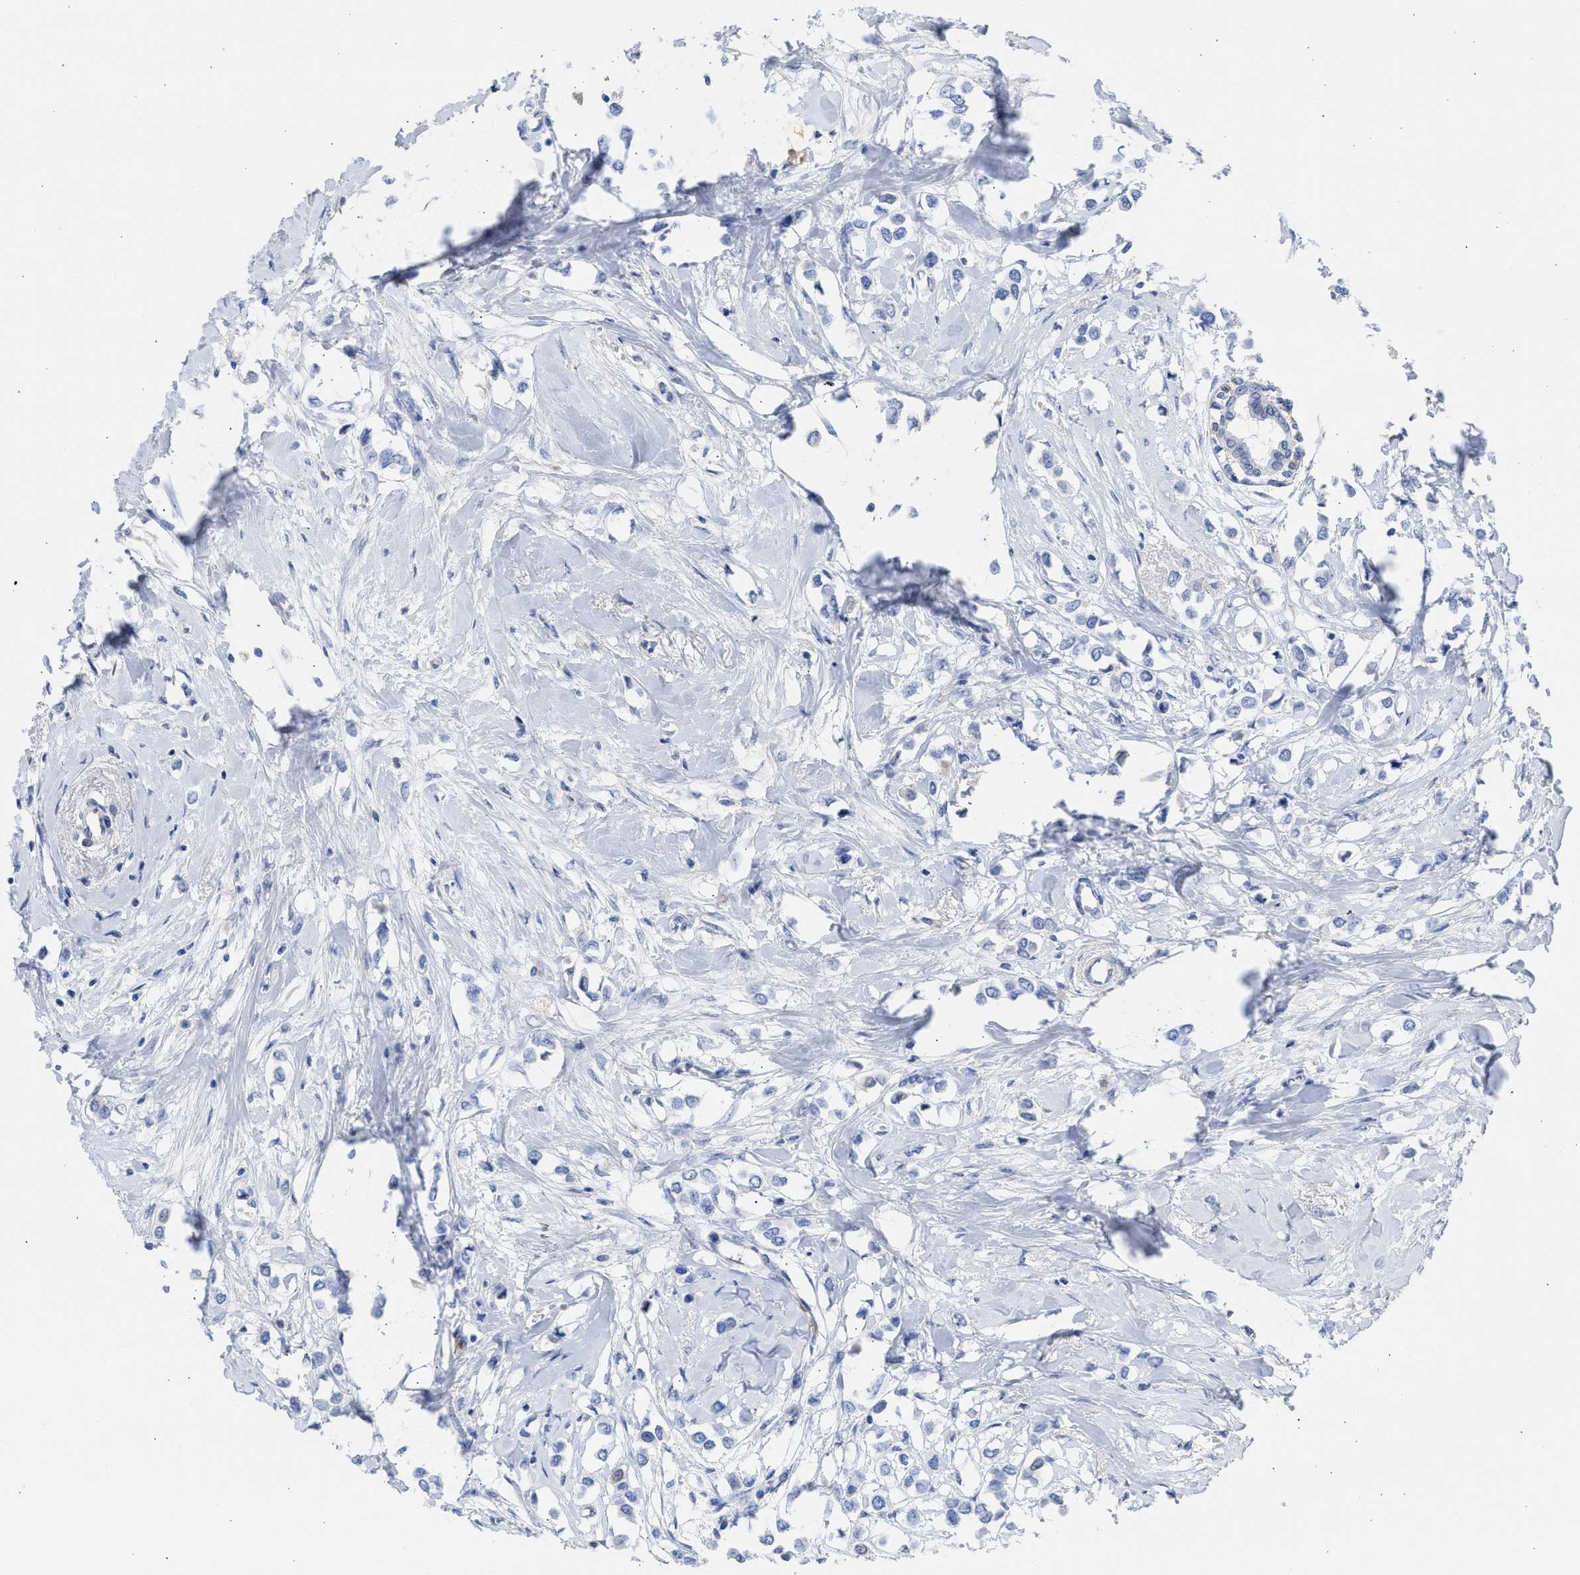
{"staining": {"intensity": "negative", "quantity": "none", "location": "none"}, "tissue": "breast cancer", "cell_type": "Tumor cells", "image_type": "cancer", "snomed": [{"axis": "morphology", "description": "Lobular carcinoma"}, {"axis": "topography", "description": "Breast"}], "caption": "IHC image of human breast lobular carcinoma stained for a protein (brown), which reveals no expression in tumor cells.", "gene": "RSPH1", "patient": {"sex": "female", "age": 51}}